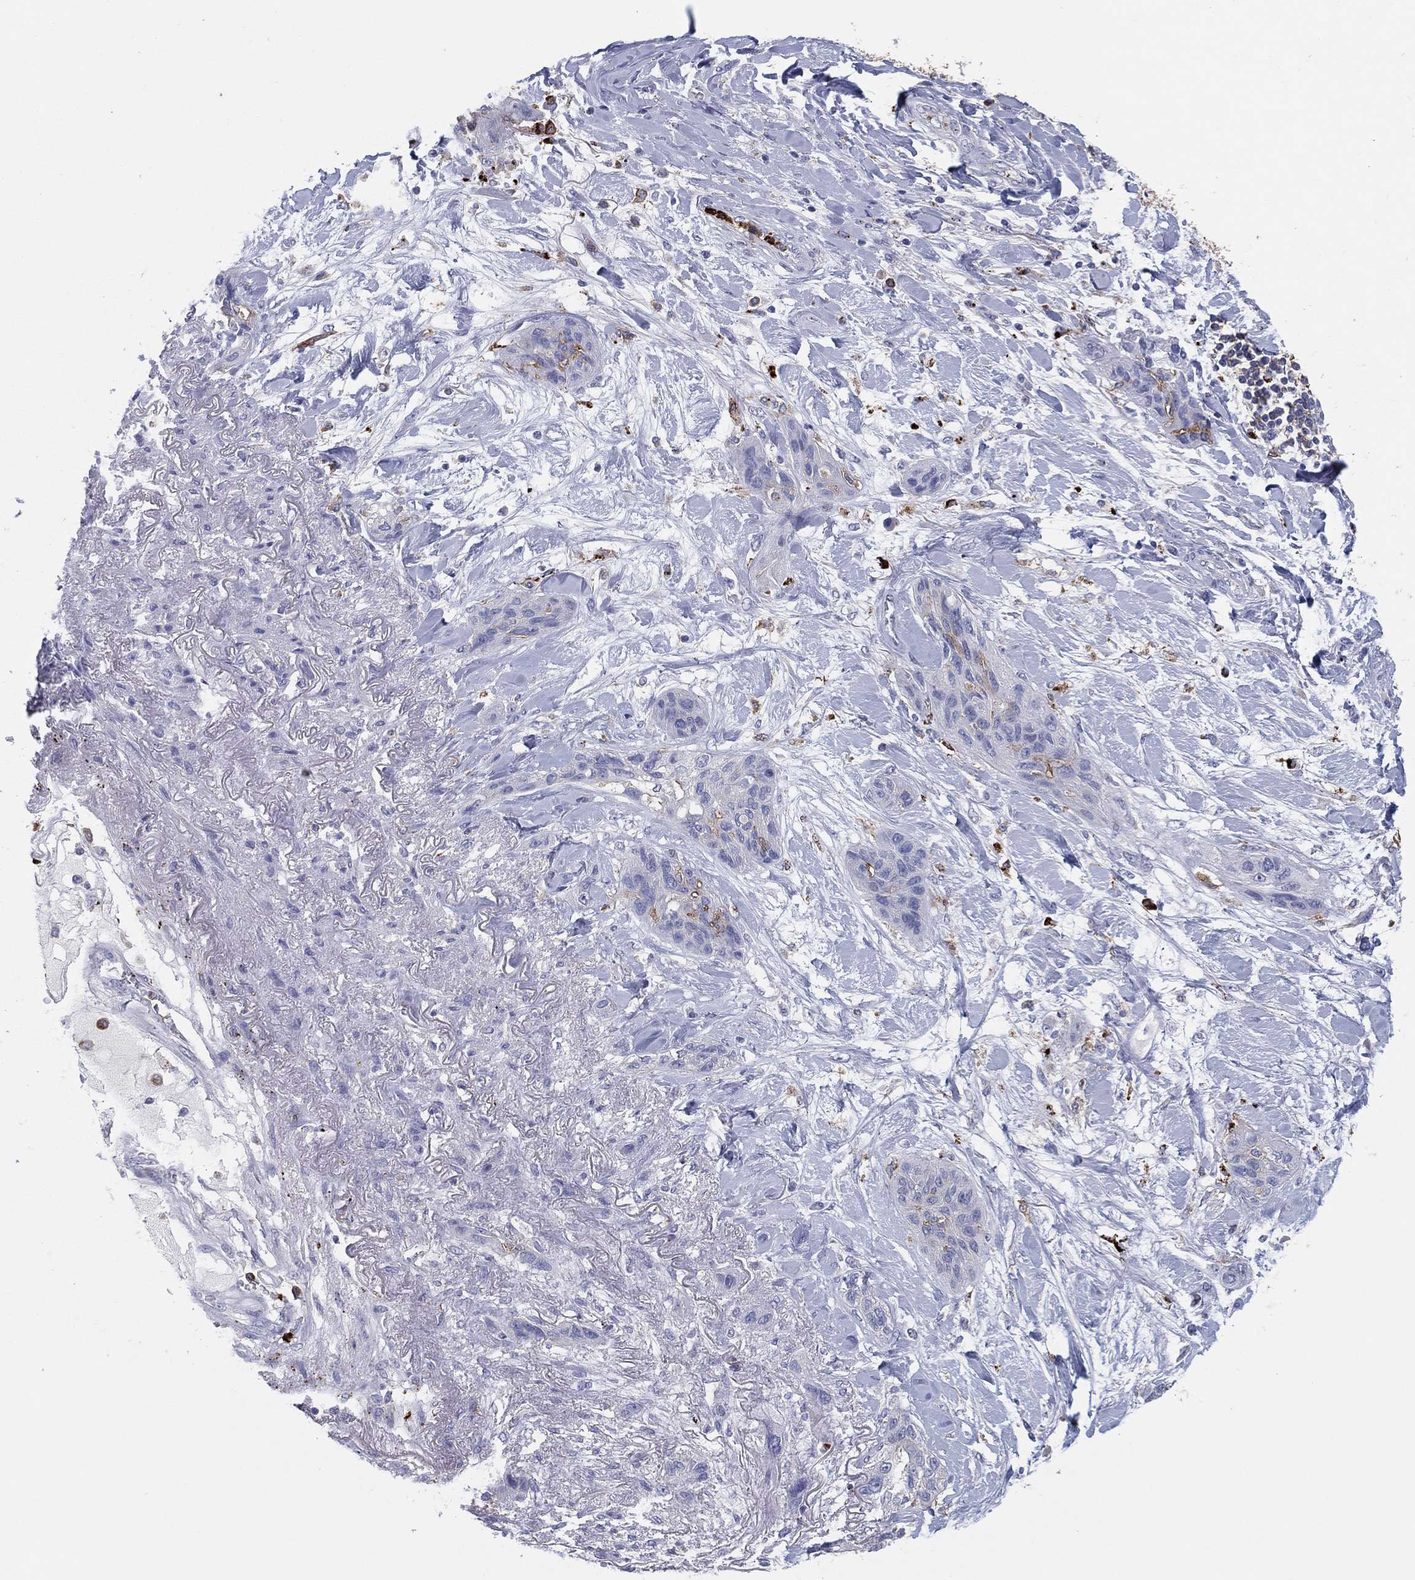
{"staining": {"intensity": "negative", "quantity": "none", "location": "none"}, "tissue": "lung cancer", "cell_type": "Tumor cells", "image_type": "cancer", "snomed": [{"axis": "morphology", "description": "Squamous cell carcinoma, NOS"}, {"axis": "topography", "description": "Lung"}], "caption": "Immunohistochemical staining of human lung cancer reveals no significant staining in tumor cells. (DAB immunohistochemistry, high magnification).", "gene": "PLAC8", "patient": {"sex": "female", "age": 70}}